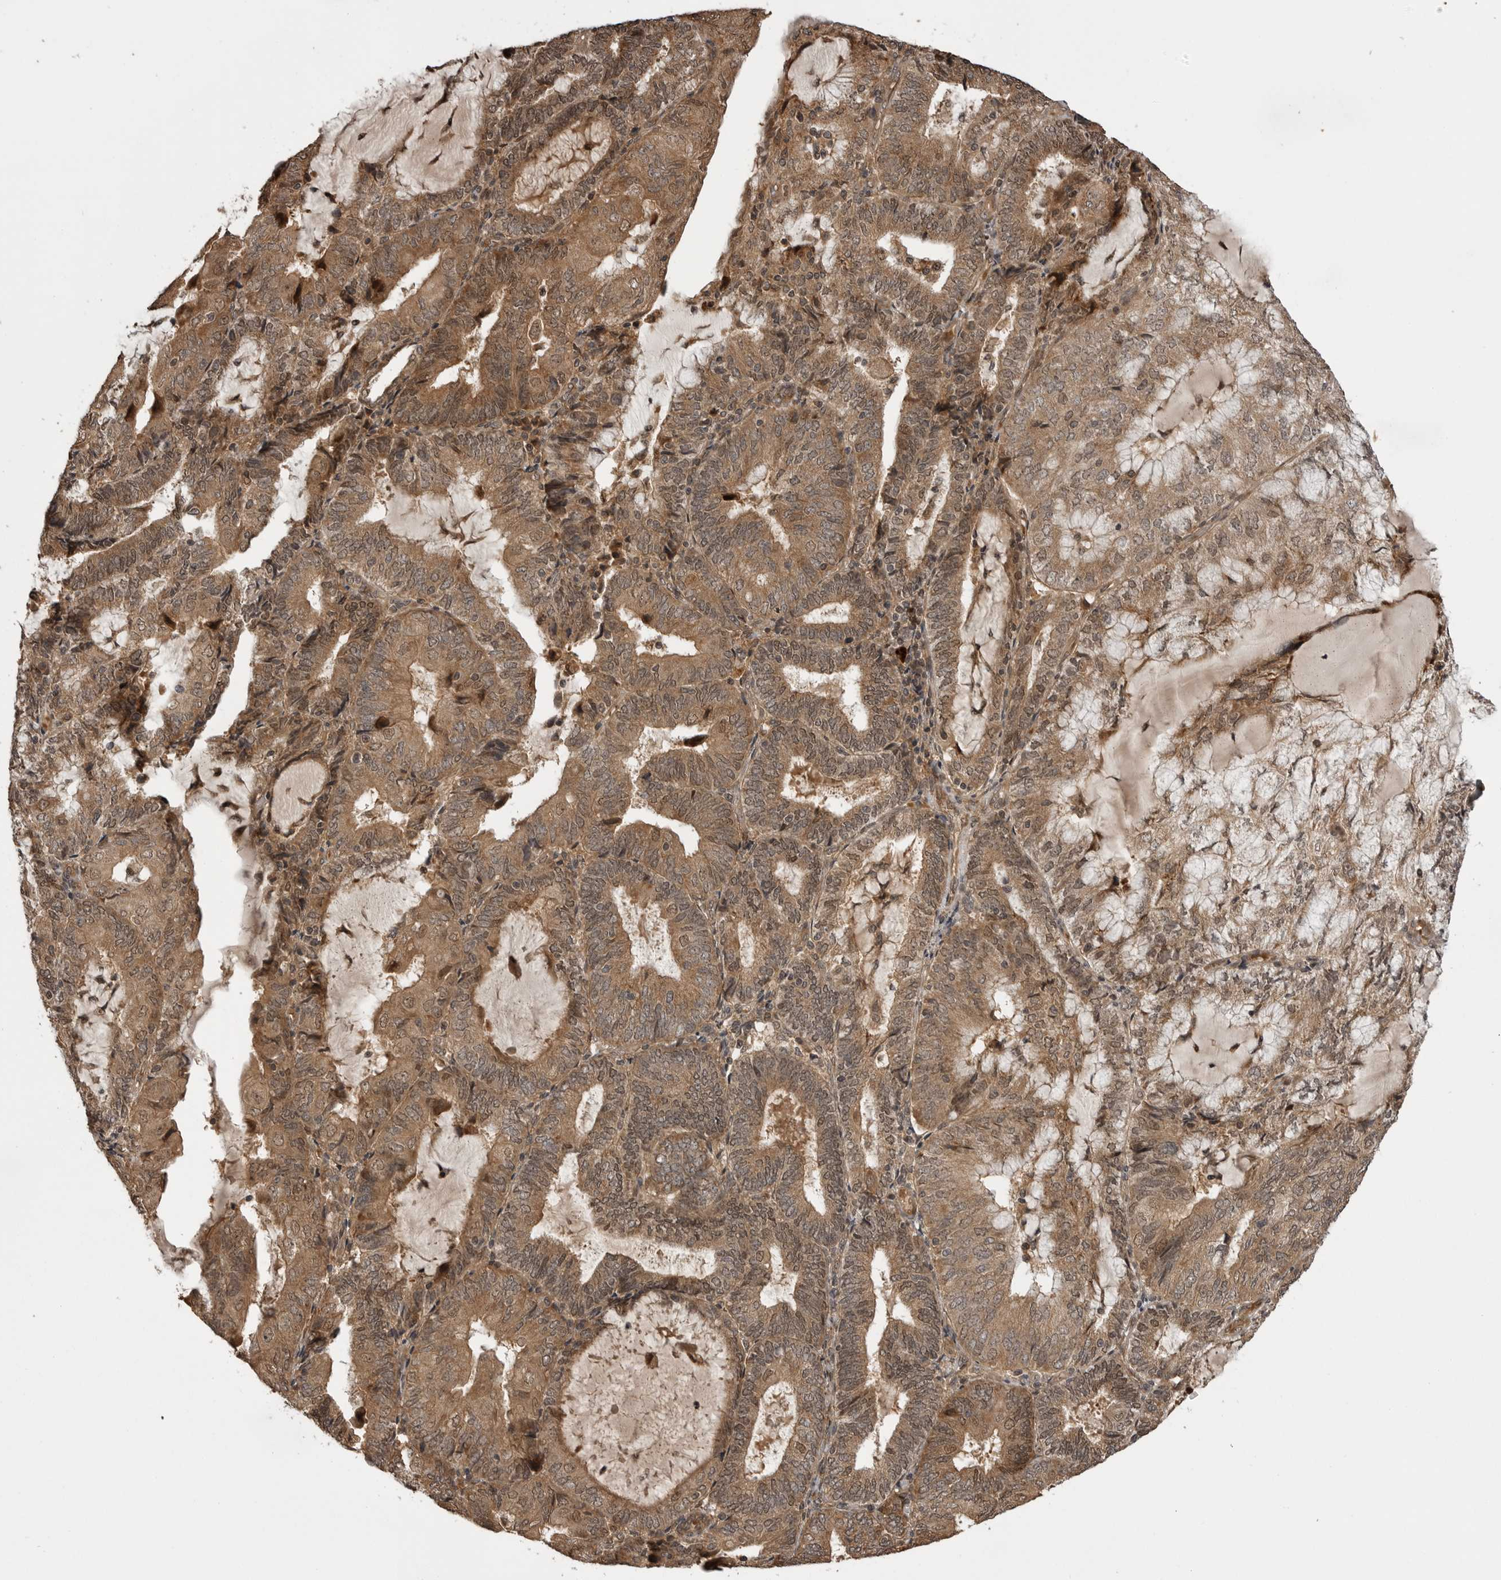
{"staining": {"intensity": "moderate", "quantity": ">75%", "location": "cytoplasmic/membranous,nuclear"}, "tissue": "endometrial cancer", "cell_type": "Tumor cells", "image_type": "cancer", "snomed": [{"axis": "morphology", "description": "Adenocarcinoma, NOS"}, {"axis": "topography", "description": "Endometrium"}], "caption": "Immunohistochemical staining of adenocarcinoma (endometrial) demonstrates moderate cytoplasmic/membranous and nuclear protein expression in about >75% of tumor cells.", "gene": "AKAP7", "patient": {"sex": "female", "age": 81}}